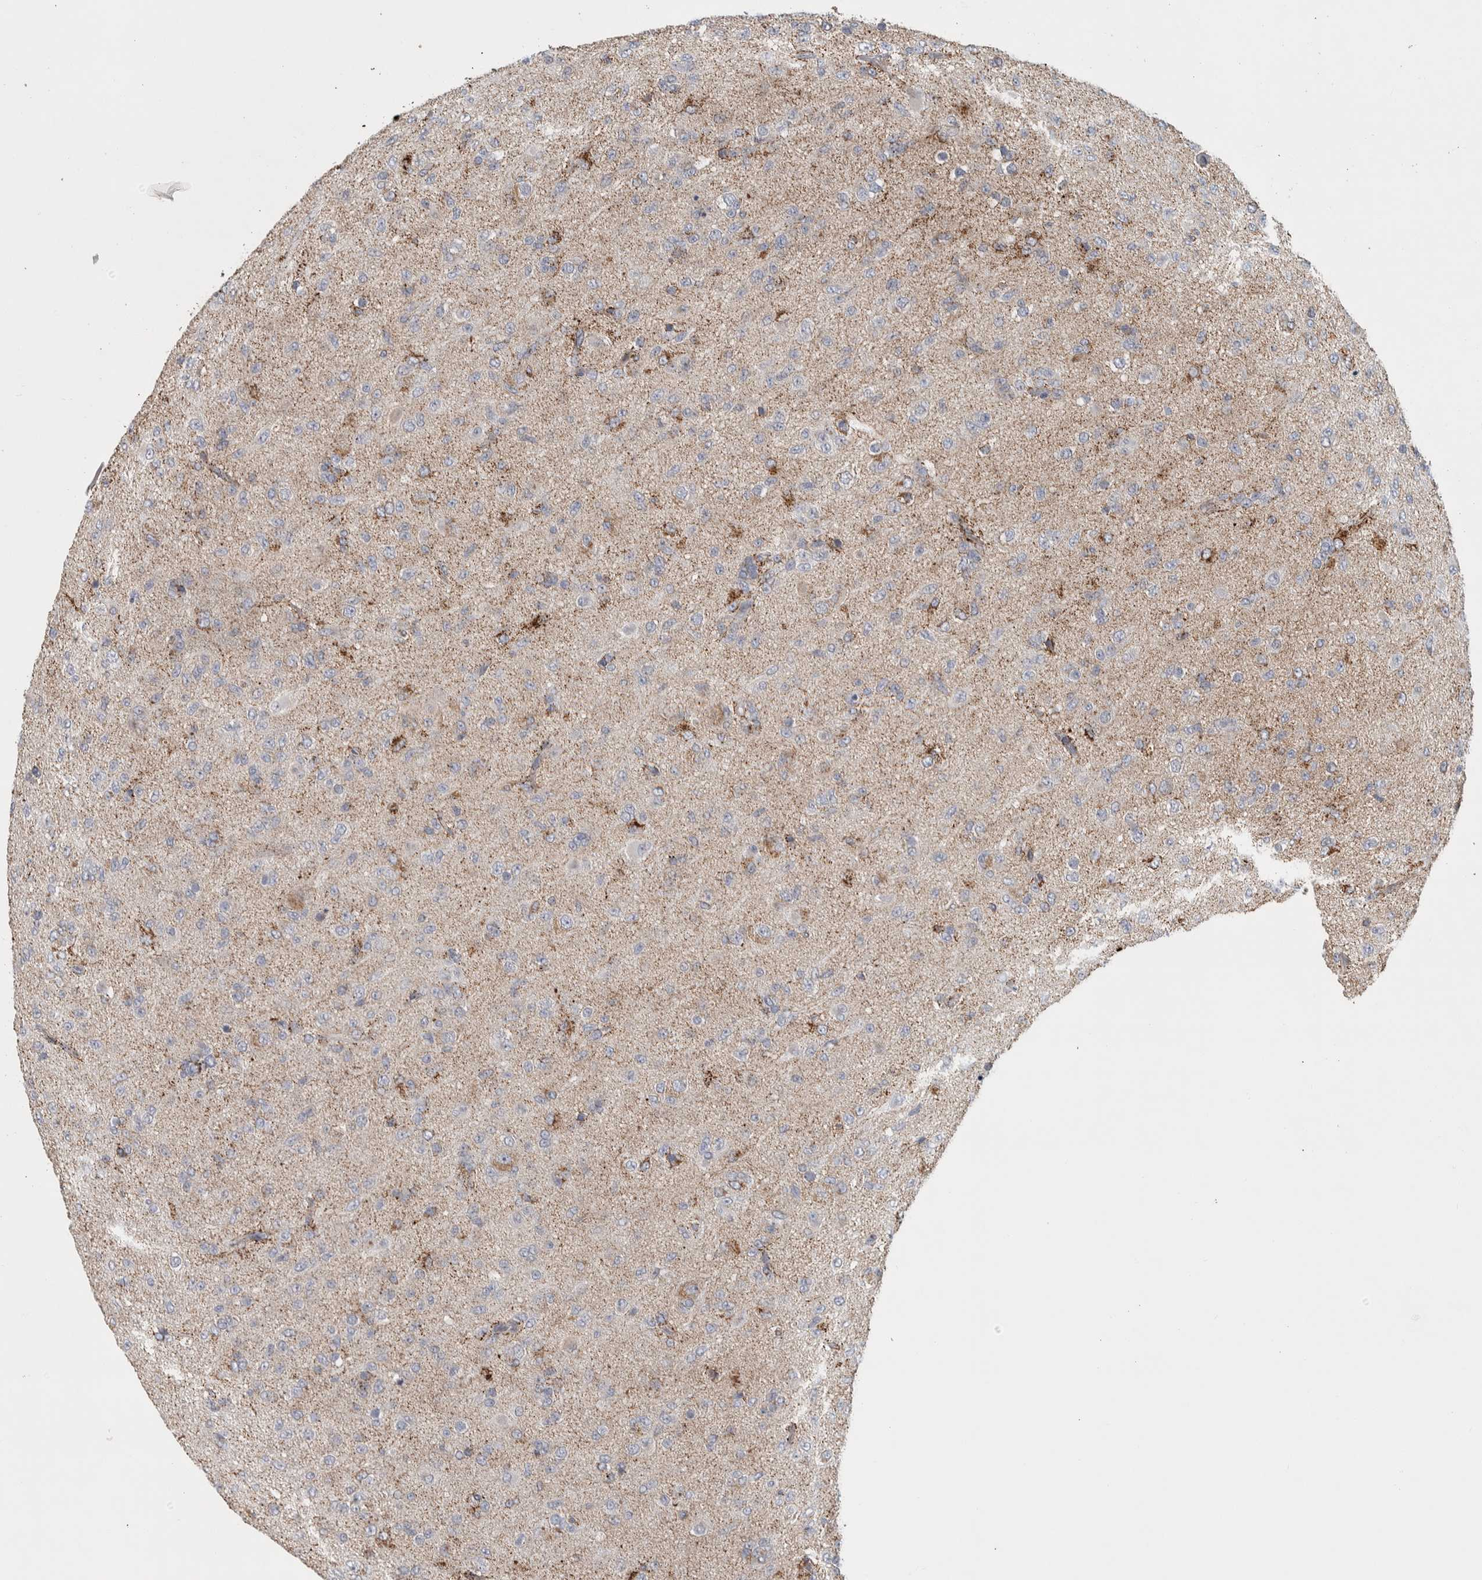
{"staining": {"intensity": "weak", "quantity": "<25%", "location": "cytoplasmic/membranous"}, "tissue": "glioma", "cell_type": "Tumor cells", "image_type": "cancer", "snomed": [{"axis": "morphology", "description": "Glioma, malignant, Low grade"}, {"axis": "topography", "description": "Brain"}], "caption": "High magnification brightfield microscopy of low-grade glioma (malignant) stained with DAB (brown) and counterstained with hematoxylin (blue): tumor cells show no significant expression. The staining is performed using DAB (3,3'-diaminobenzidine) brown chromogen with nuclei counter-stained in using hematoxylin.", "gene": "FAM78A", "patient": {"sex": "male", "age": 65}}